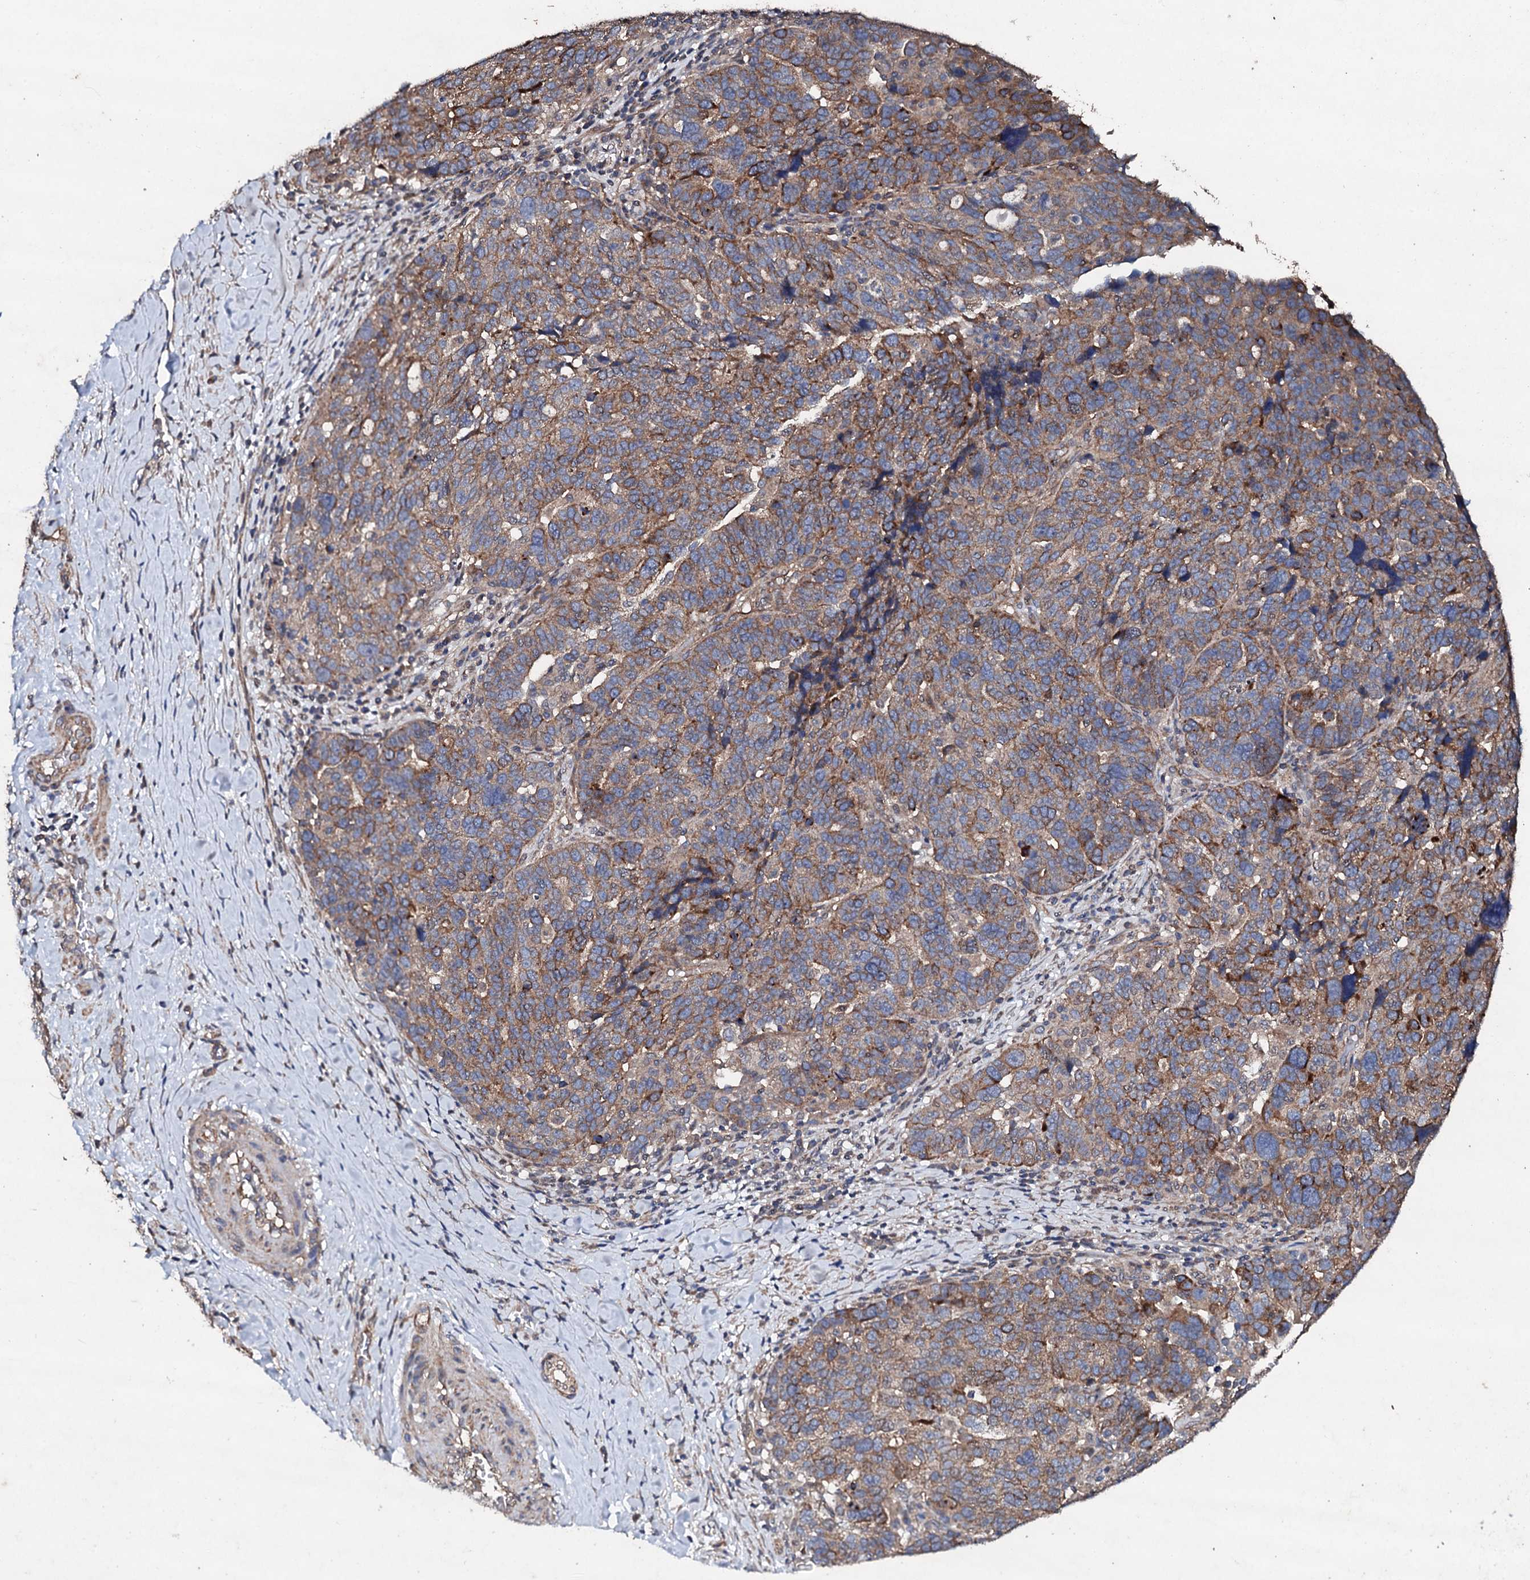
{"staining": {"intensity": "moderate", "quantity": ">75%", "location": "cytoplasmic/membranous"}, "tissue": "ovarian cancer", "cell_type": "Tumor cells", "image_type": "cancer", "snomed": [{"axis": "morphology", "description": "Cystadenocarcinoma, serous, NOS"}, {"axis": "topography", "description": "Ovary"}], "caption": "Human ovarian serous cystadenocarcinoma stained for a protein (brown) demonstrates moderate cytoplasmic/membranous positive staining in approximately >75% of tumor cells.", "gene": "MOCOS", "patient": {"sex": "female", "age": 59}}